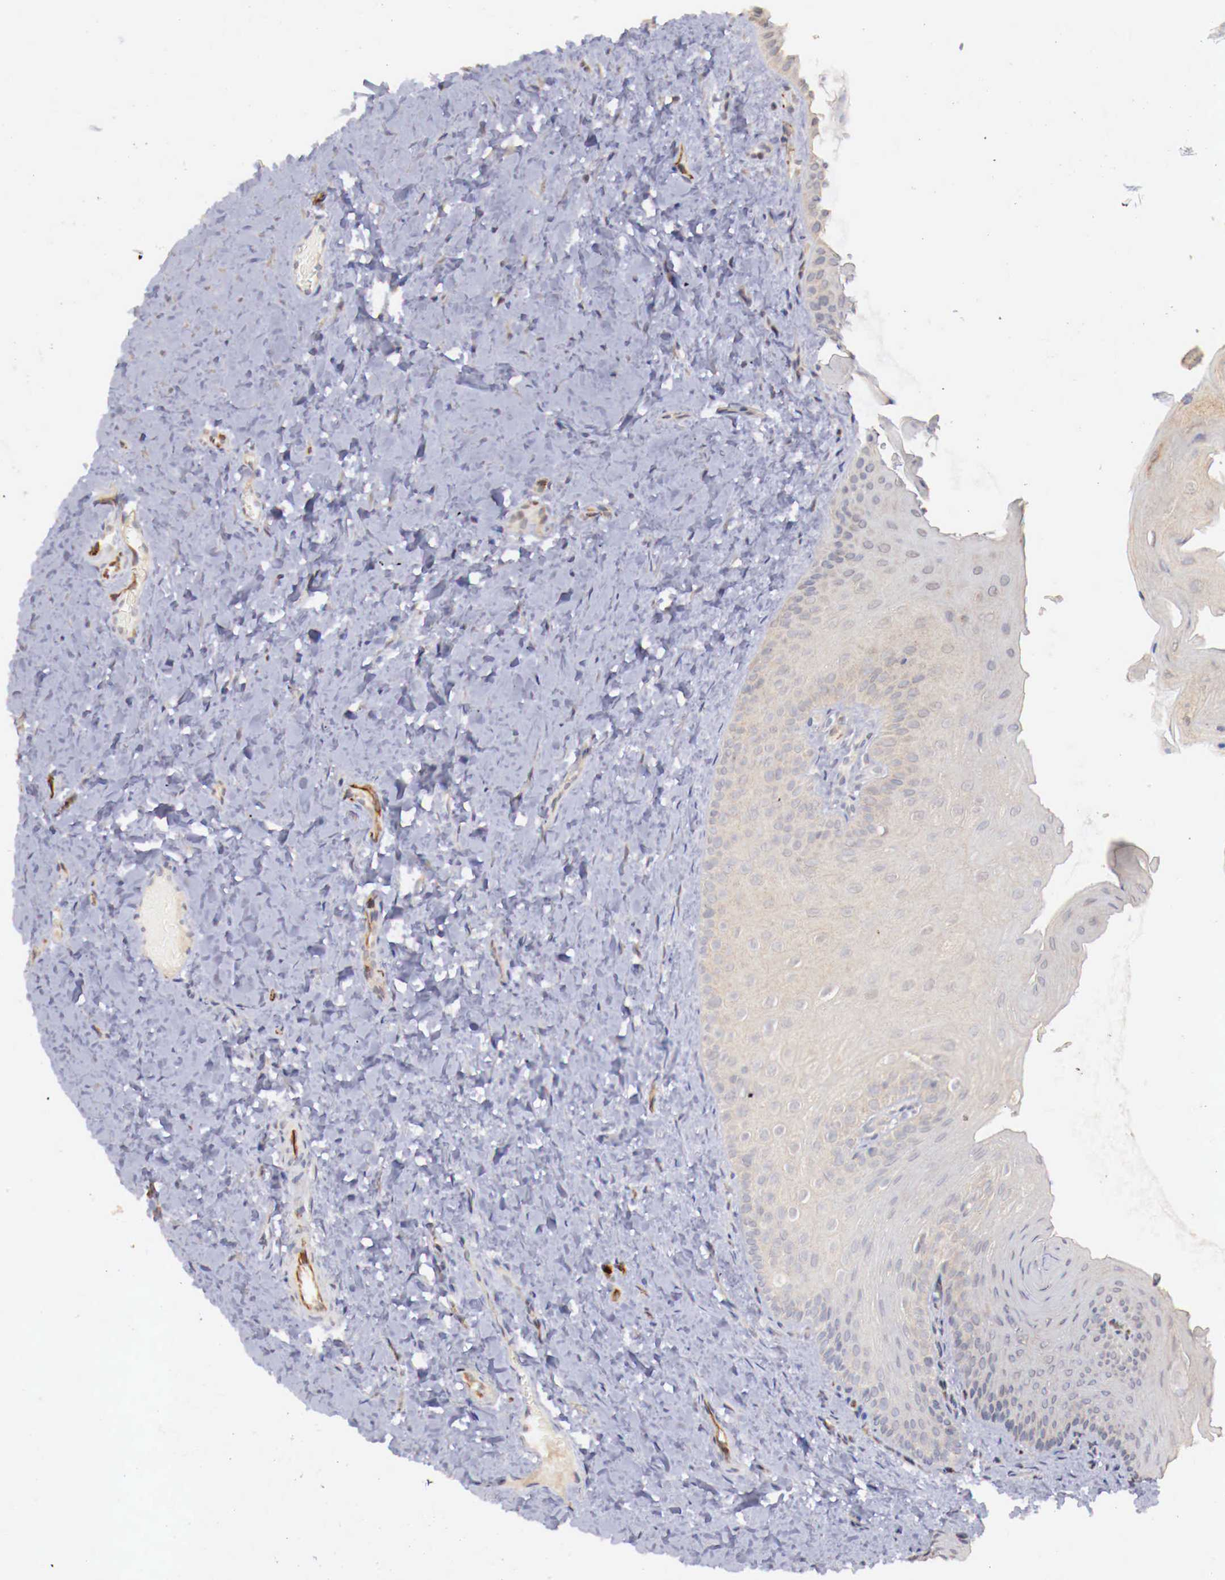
{"staining": {"intensity": "negative", "quantity": "none", "location": "none"}, "tissue": "oral mucosa", "cell_type": "Squamous epithelial cells", "image_type": "normal", "snomed": [{"axis": "morphology", "description": "Normal tissue, NOS"}, {"axis": "topography", "description": "Oral tissue"}], "caption": "Immunohistochemistry (IHC) photomicrograph of normal human oral mucosa stained for a protein (brown), which shows no expression in squamous epithelial cells.", "gene": "WT1", "patient": {"sex": "female", "age": 23}}